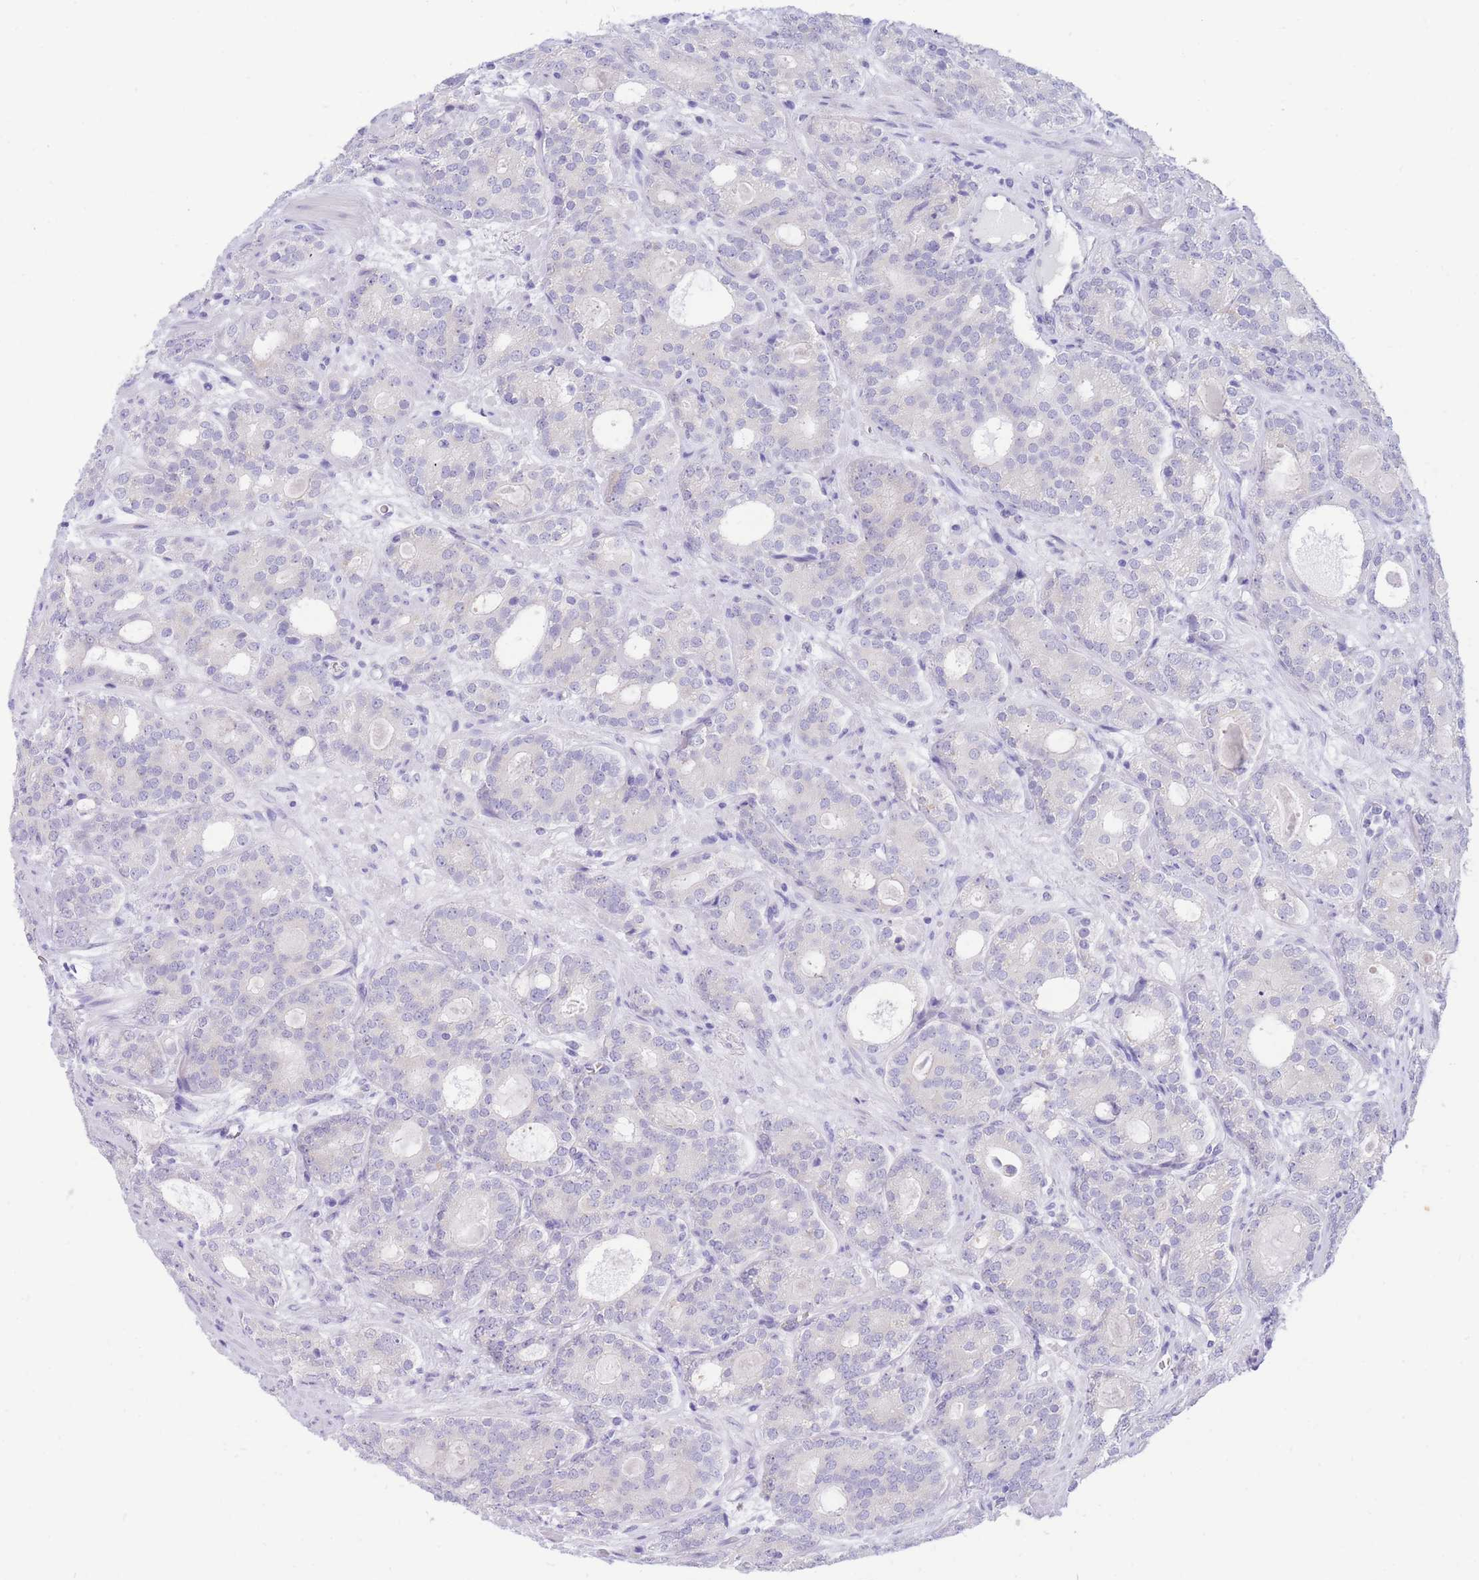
{"staining": {"intensity": "negative", "quantity": "none", "location": "none"}, "tissue": "prostate cancer", "cell_type": "Tumor cells", "image_type": "cancer", "snomed": [{"axis": "morphology", "description": "Adenocarcinoma, High grade"}, {"axis": "topography", "description": "Prostate"}], "caption": "Tumor cells show no significant expression in prostate high-grade adenocarcinoma. The staining is performed using DAB (3,3'-diaminobenzidine) brown chromogen with nuclei counter-stained in using hematoxylin.", "gene": "SSUH2", "patient": {"sex": "male", "age": 64}}